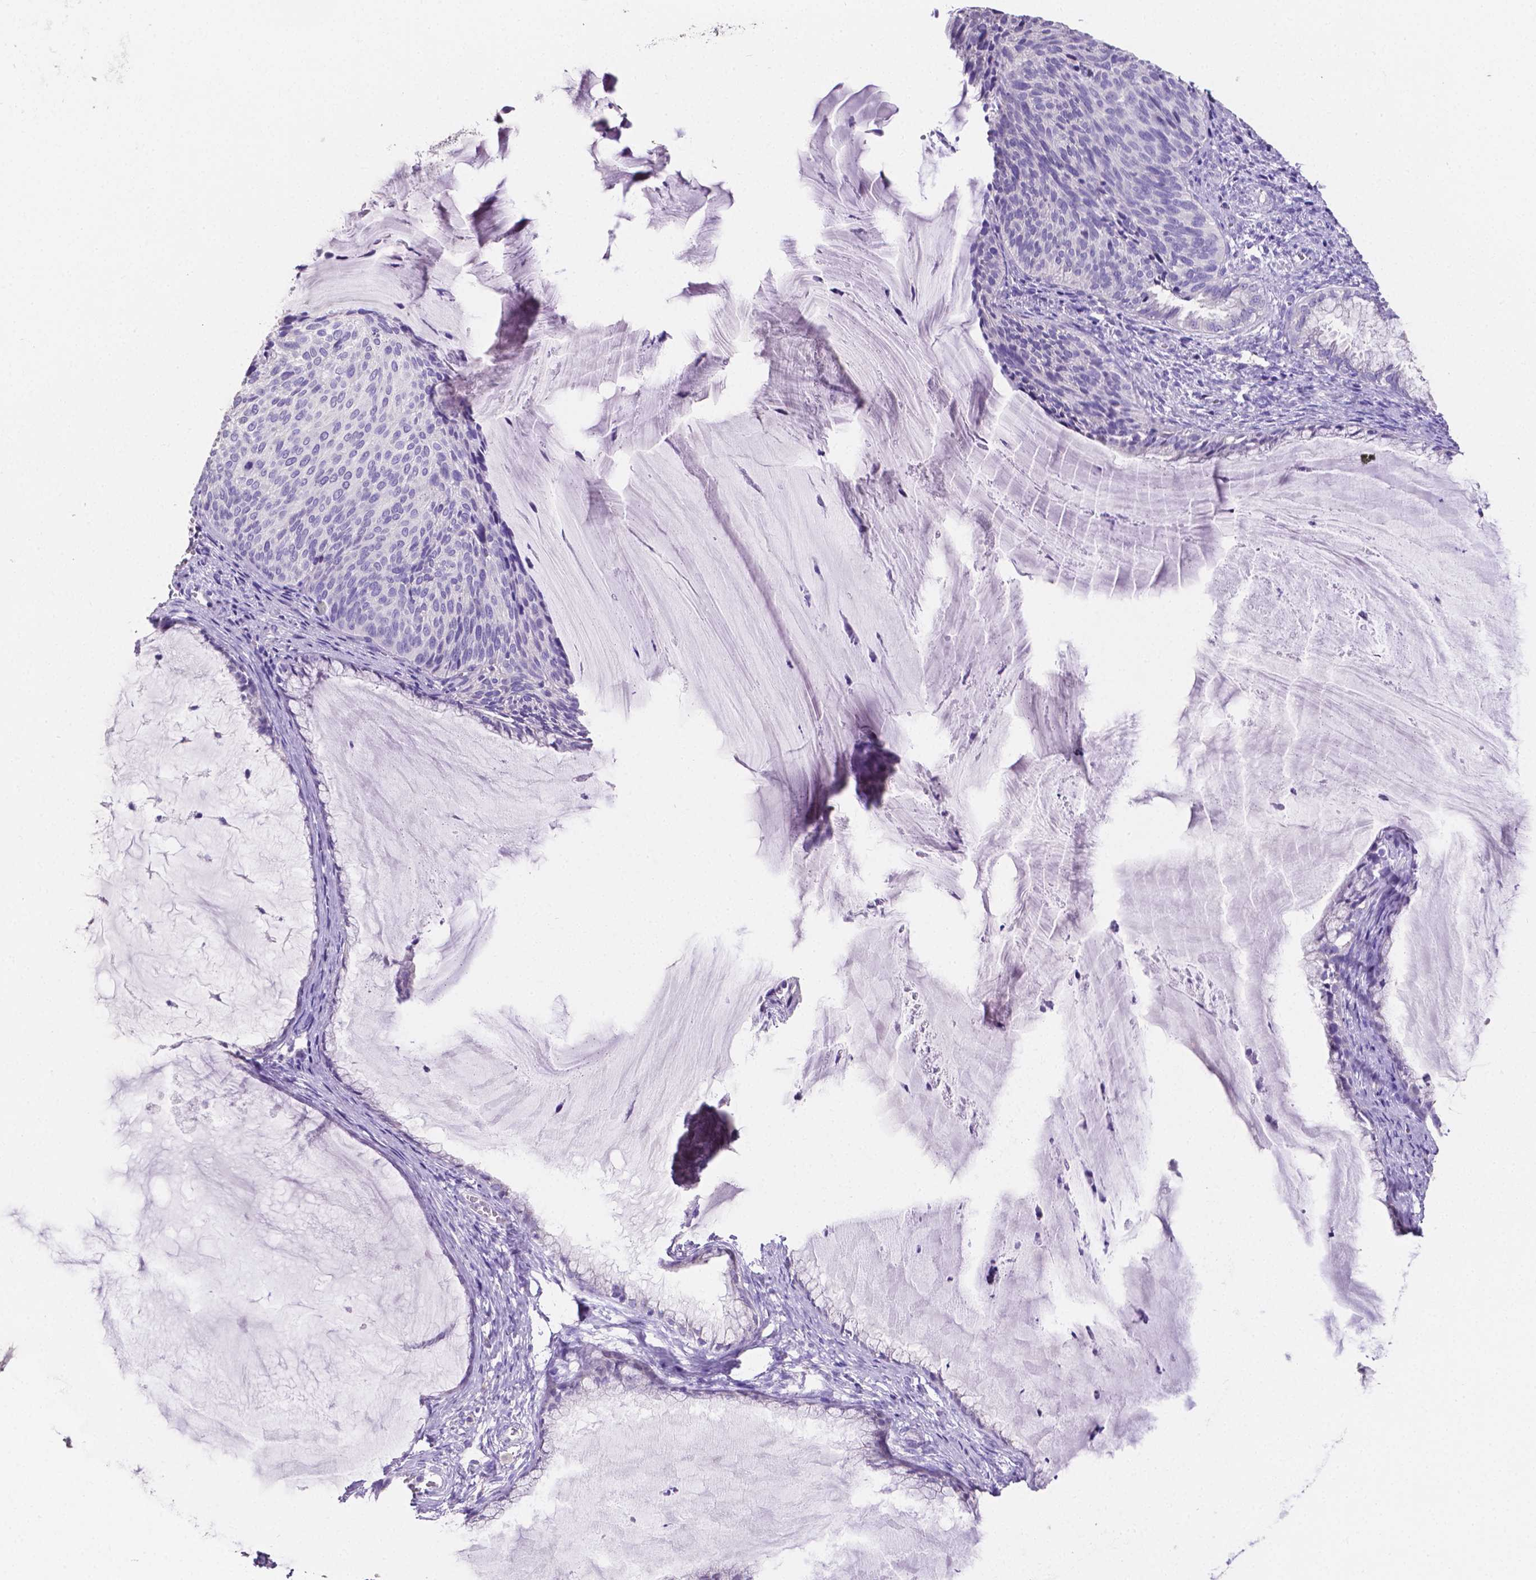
{"staining": {"intensity": "negative", "quantity": "none", "location": "none"}, "tissue": "cervical cancer", "cell_type": "Tumor cells", "image_type": "cancer", "snomed": [{"axis": "morphology", "description": "Squamous cell carcinoma, NOS"}, {"axis": "topography", "description": "Cervix"}], "caption": "Immunohistochemical staining of human cervical cancer displays no significant expression in tumor cells.", "gene": "SLC22A2", "patient": {"sex": "female", "age": 36}}